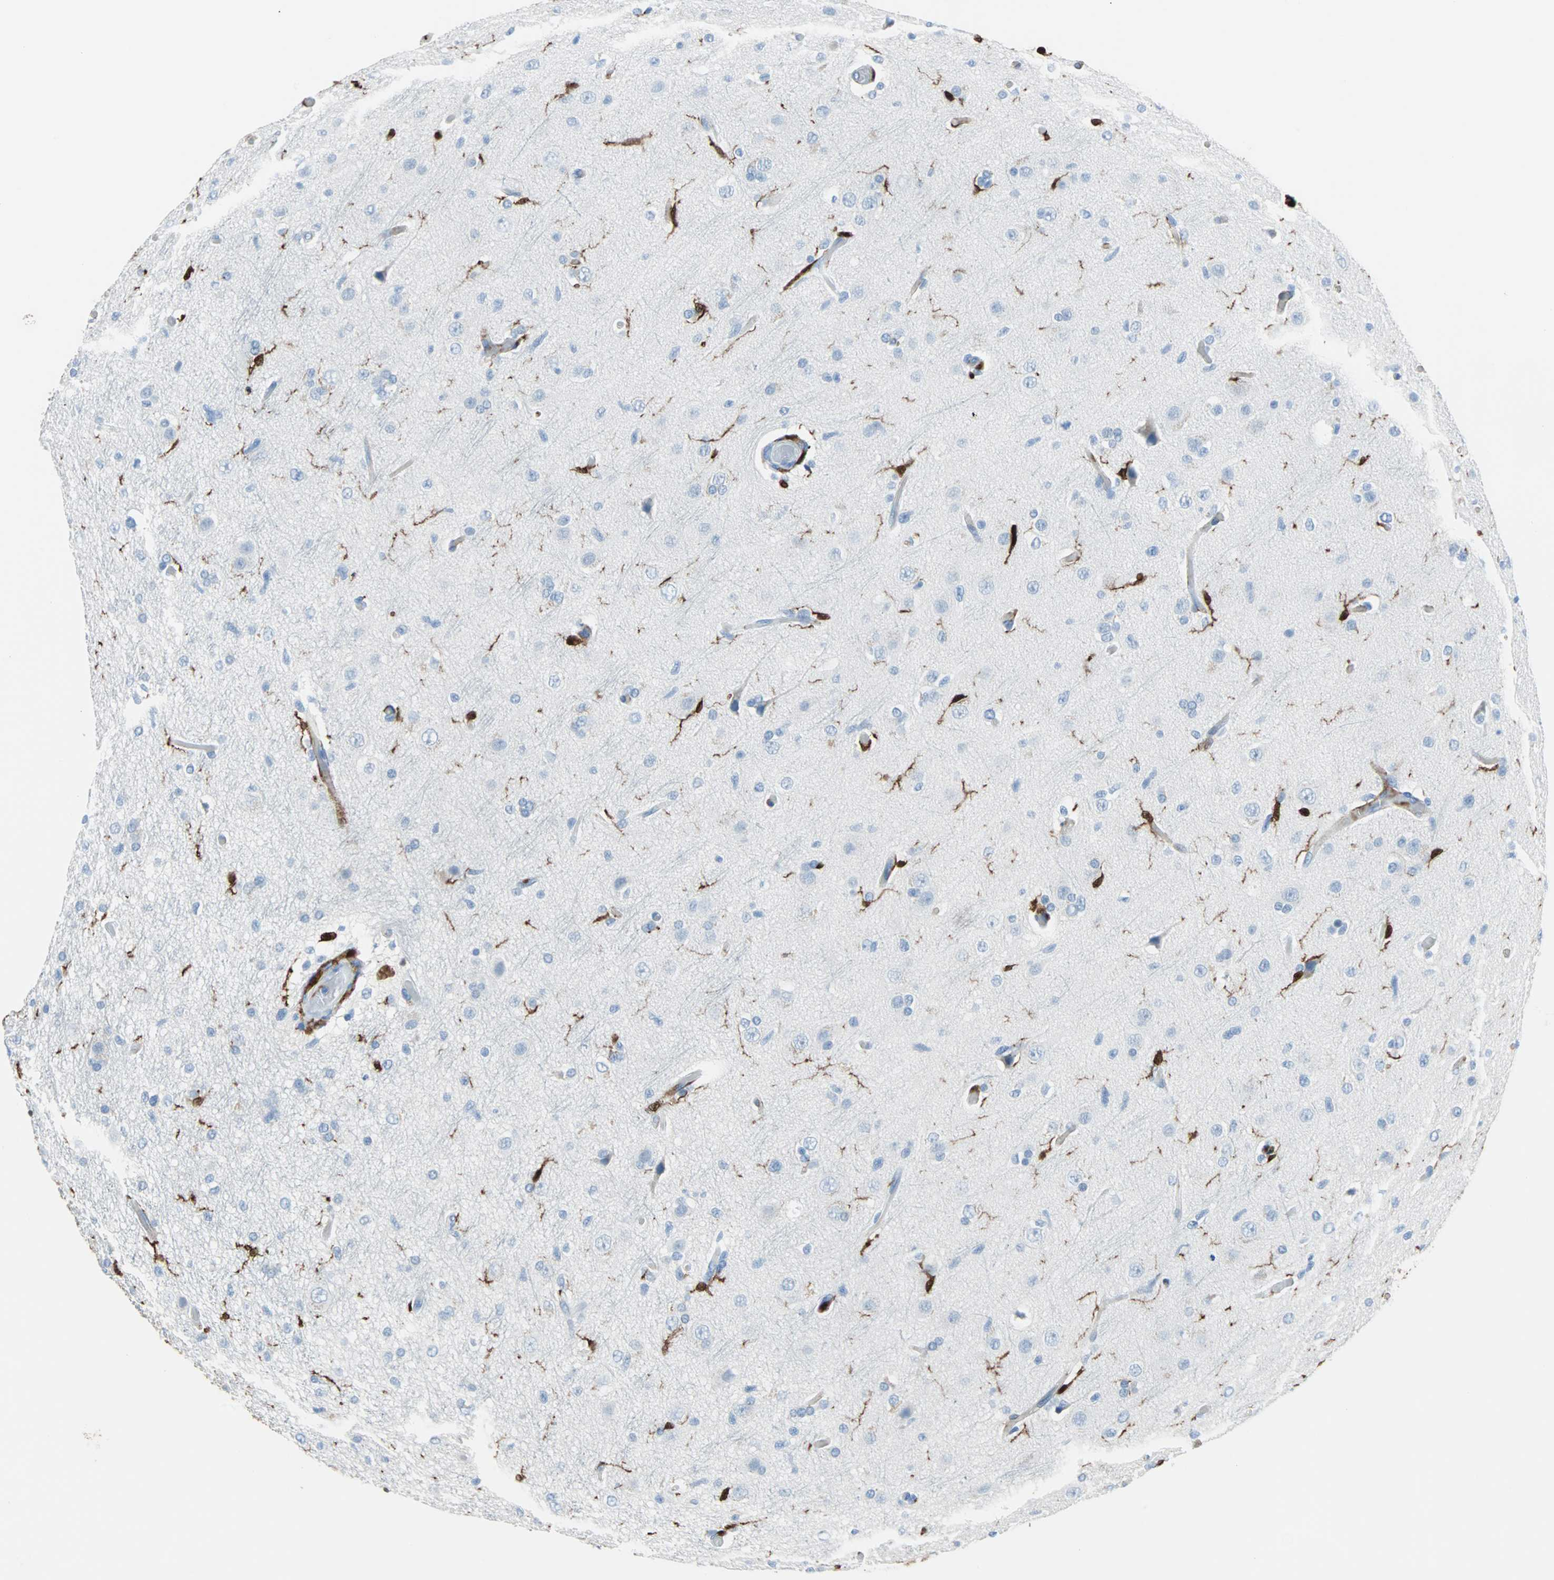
{"staining": {"intensity": "negative", "quantity": "none", "location": "none"}, "tissue": "glioma", "cell_type": "Tumor cells", "image_type": "cancer", "snomed": [{"axis": "morphology", "description": "Glioma, malignant, High grade"}, {"axis": "topography", "description": "Brain"}], "caption": "Protein analysis of malignant high-grade glioma reveals no significant positivity in tumor cells. (DAB IHC, high magnification).", "gene": "SYK", "patient": {"sex": "male", "age": 33}}